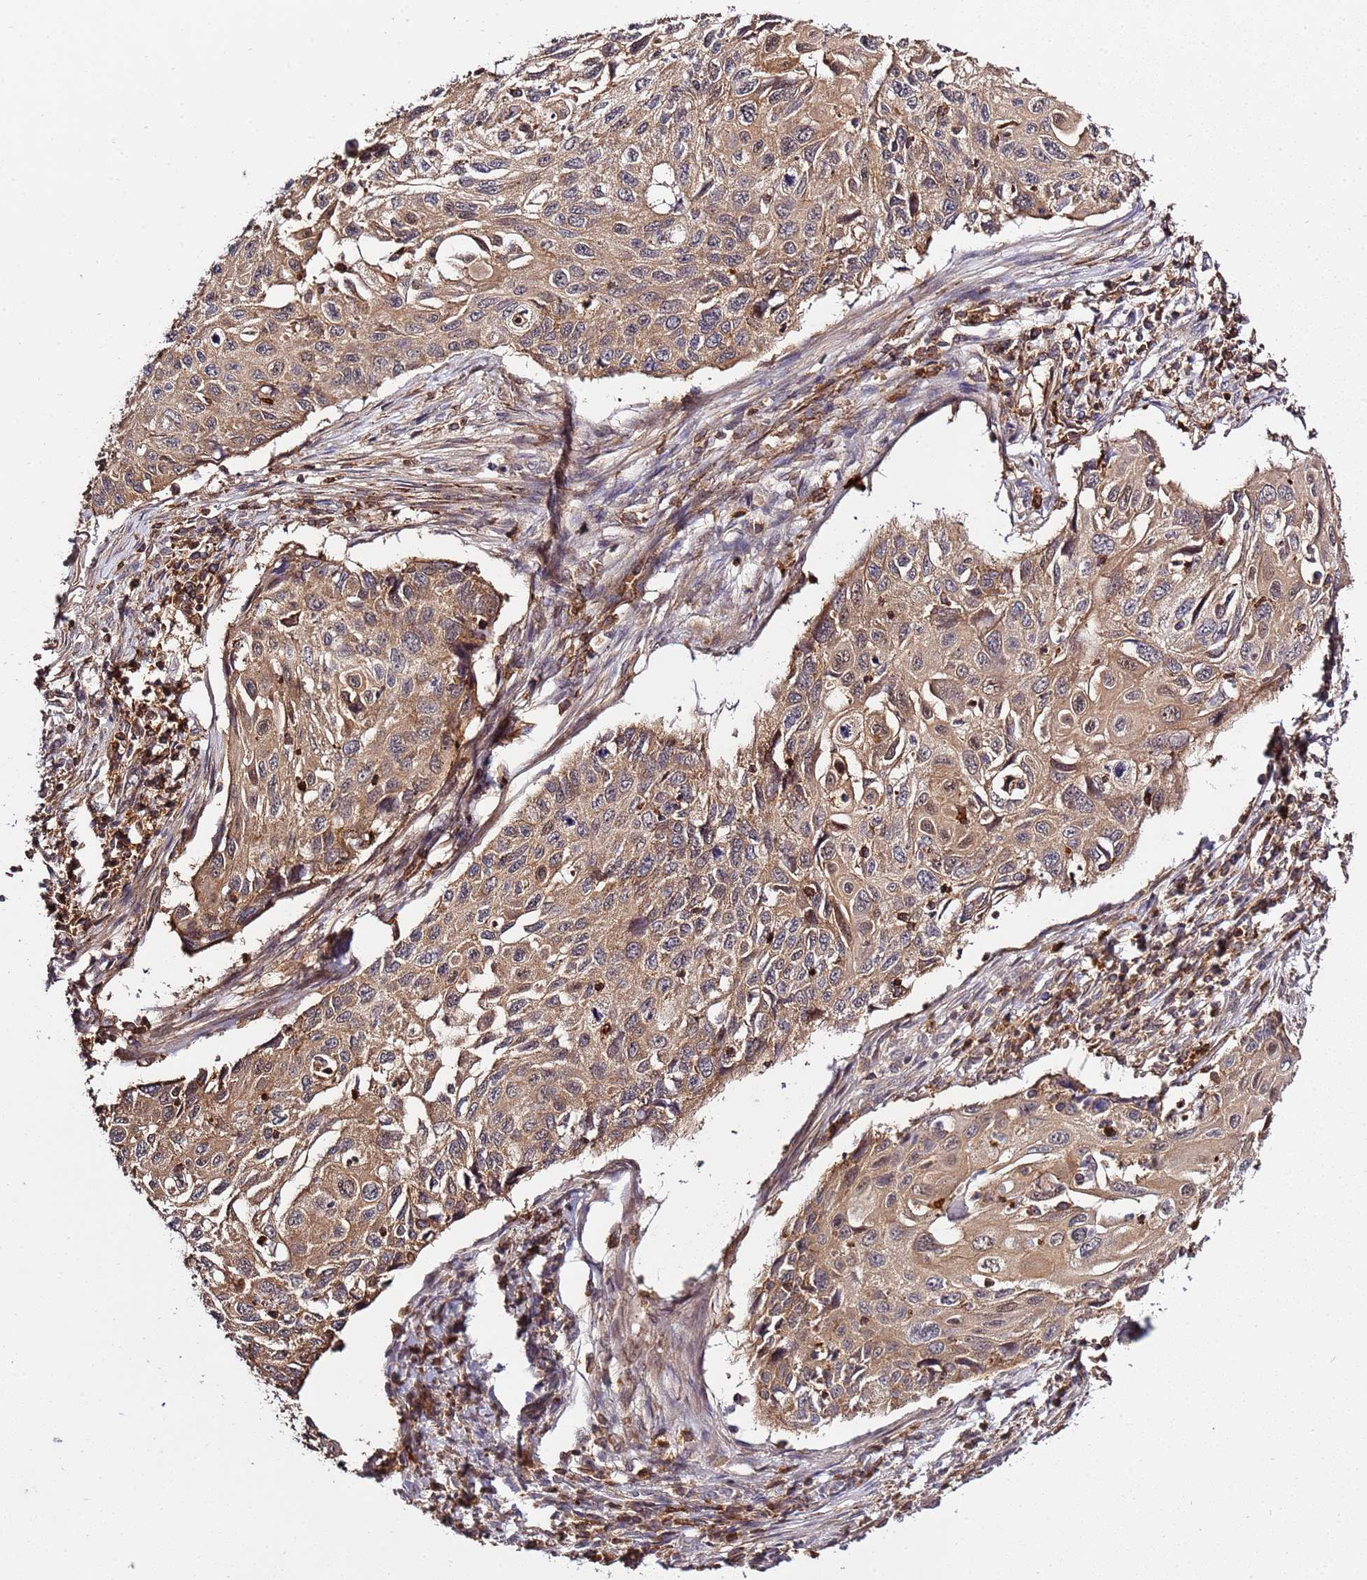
{"staining": {"intensity": "moderate", "quantity": ">75%", "location": "cytoplasmic/membranous,nuclear"}, "tissue": "cervical cancer", "cell_type": "Tumor cells", "image_type": "cancer", "snomed": [{"axis": "morphology", "description": "Squamous cell carcinoma, NOS"}, {"axis": "topography", "description": "Cervix"}], "caption": "A medium amount of moderate cytoplasmic/membranous and nuclear positivity is present in about >75% of tumor cells in cervical cancer (squamous cell carcinoma) tissue. The protein of interest is stained brown, and the nuclei are stained in blue (DAB IHC with brightfield microscopy, high magnification).", "gene": "ZNF624", "patient": {"sex": "female", "age": 70}}